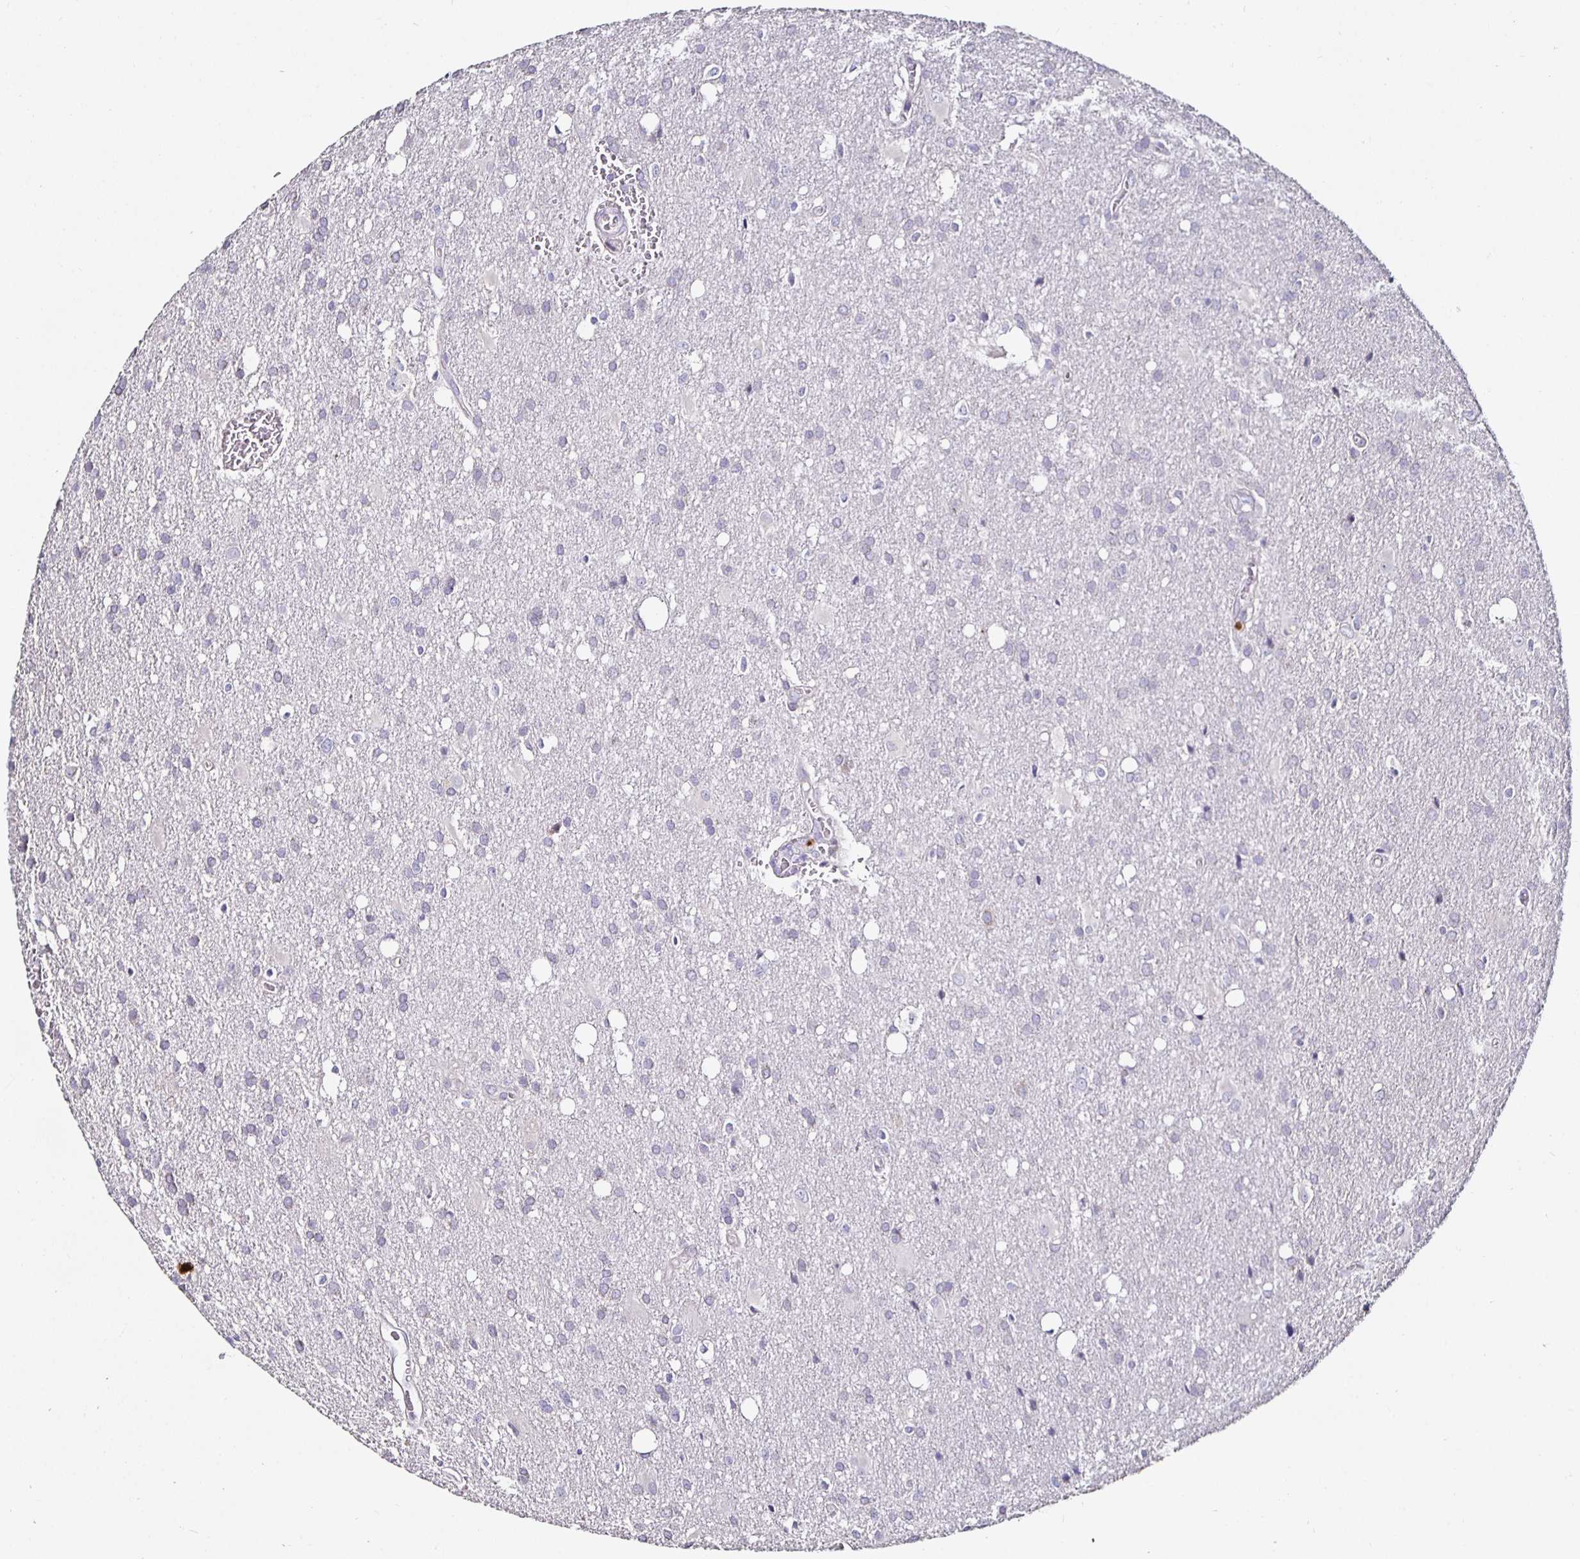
{"staining": {"intensity": "negative", "quantity": "none", "location": "none"}, "tissue": "glioma", "cell_type": "Tumor cells", "image_type": "cancer", "snomed": [{"axis": "morphology", "description": "Glioma, malignant, Low grade"}, {"axis": "topography", "description": "Brain"}], "caption": "The micrograph shows no staining of tumor cells in malignant low-grade glioma. (DAB (3,3'-diaminobenzidine) immunohistochemistry with hematoxylin counter stain).", "gene": "TLR4", "patient": {"sex": "male", "age": 66}}